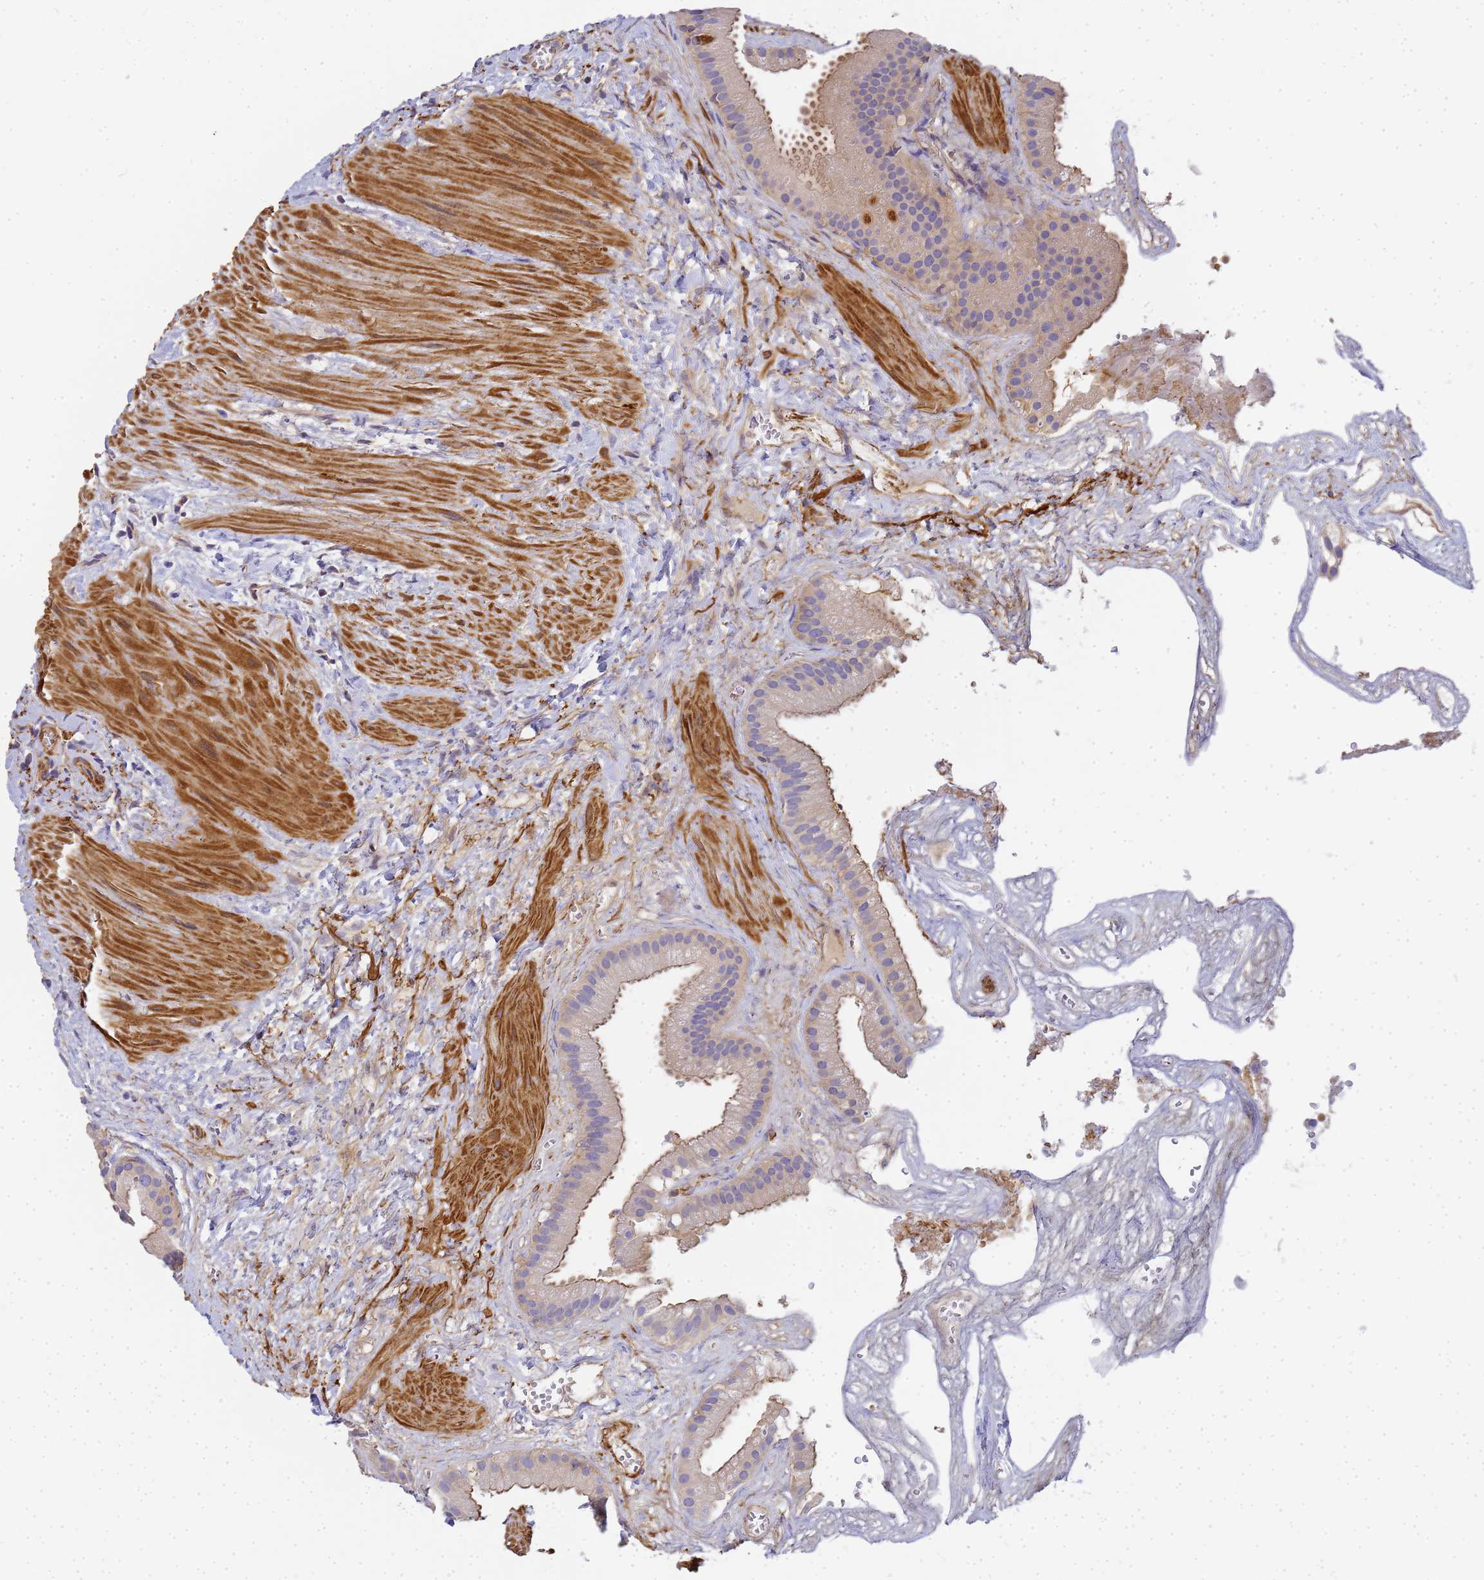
{"staining": {"intensity": "weak", "quantity": ">75%", "location": "cytoplasmic/membranous"}, "tissue": "gallbladder", "cell_type": "Glandular cells", "image_type": "normal", "snomed": [{"axis": "morphology", "description": "Normal tissue, NOS"}, {"axis": "topography", "description": "Gallbladder"}], "caption": "High-magnification brightfield microscopy of normal gallbladder stained with DAB (brown) and counterstained with hematoxylin (blue). glandular cells exhibit weak cytoplasmic/membranous expression is appreciated in approximately>75% of cells.", "gene": "MYL10", "patient": {"sex": "male", "age": 55}}